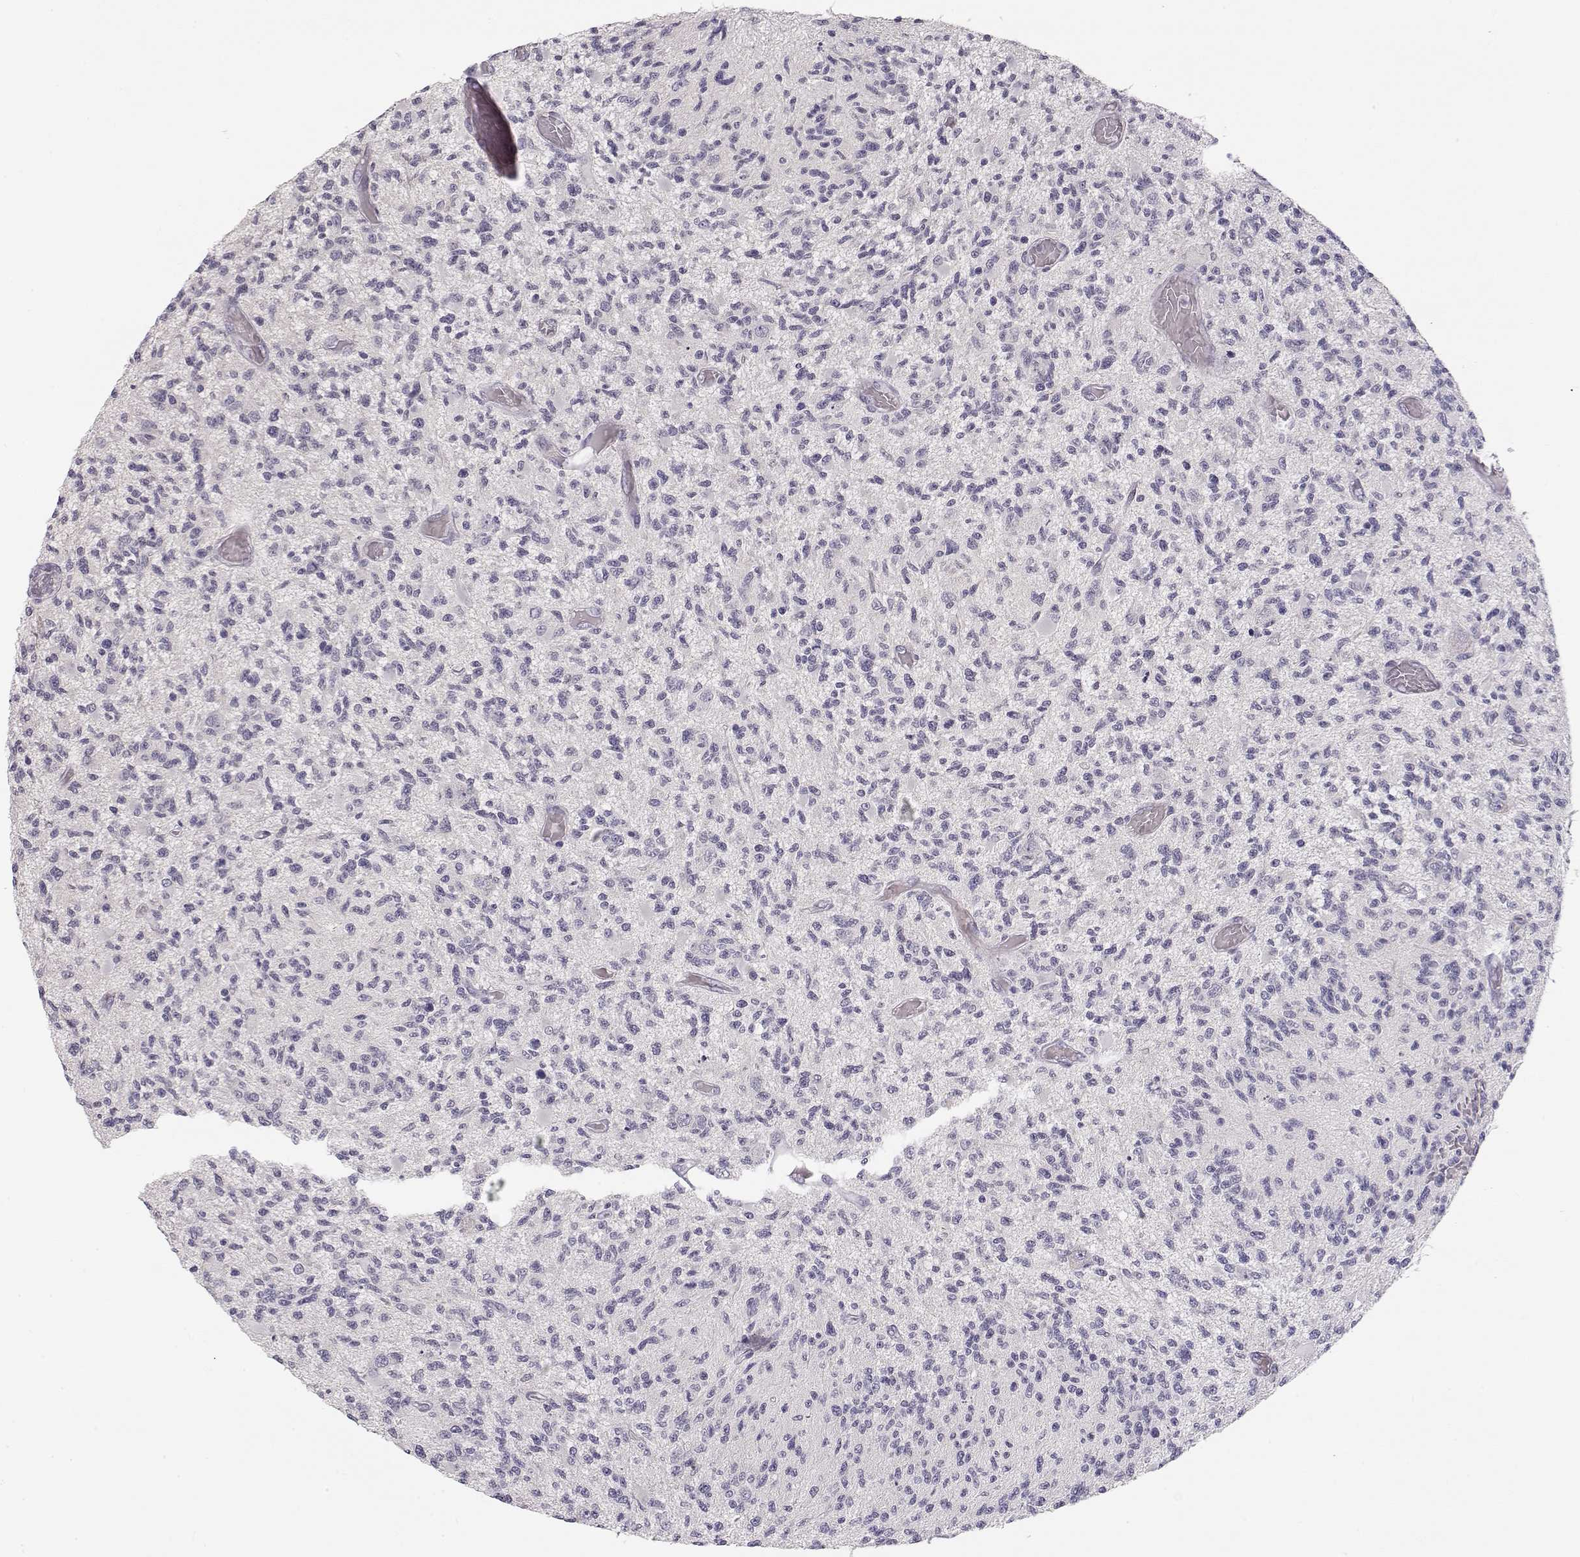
{"staining": {"intensity": "negative", "quantity": "none", "location": "none"}, "tissue": "glioma", "cell_type": "Tumor cells", "image_type": "cancer", "snomed": [{"axis": "morphology", "description": "Glioma, malignant, High grade"}, {"axis": "topography", "description": "Brain"}], "caption": "Tumor cells are negative for protein expression in human malignant glioma (high-grade).", "gene": "TTC26", "patient": {"sex": "female", "age": 63}}